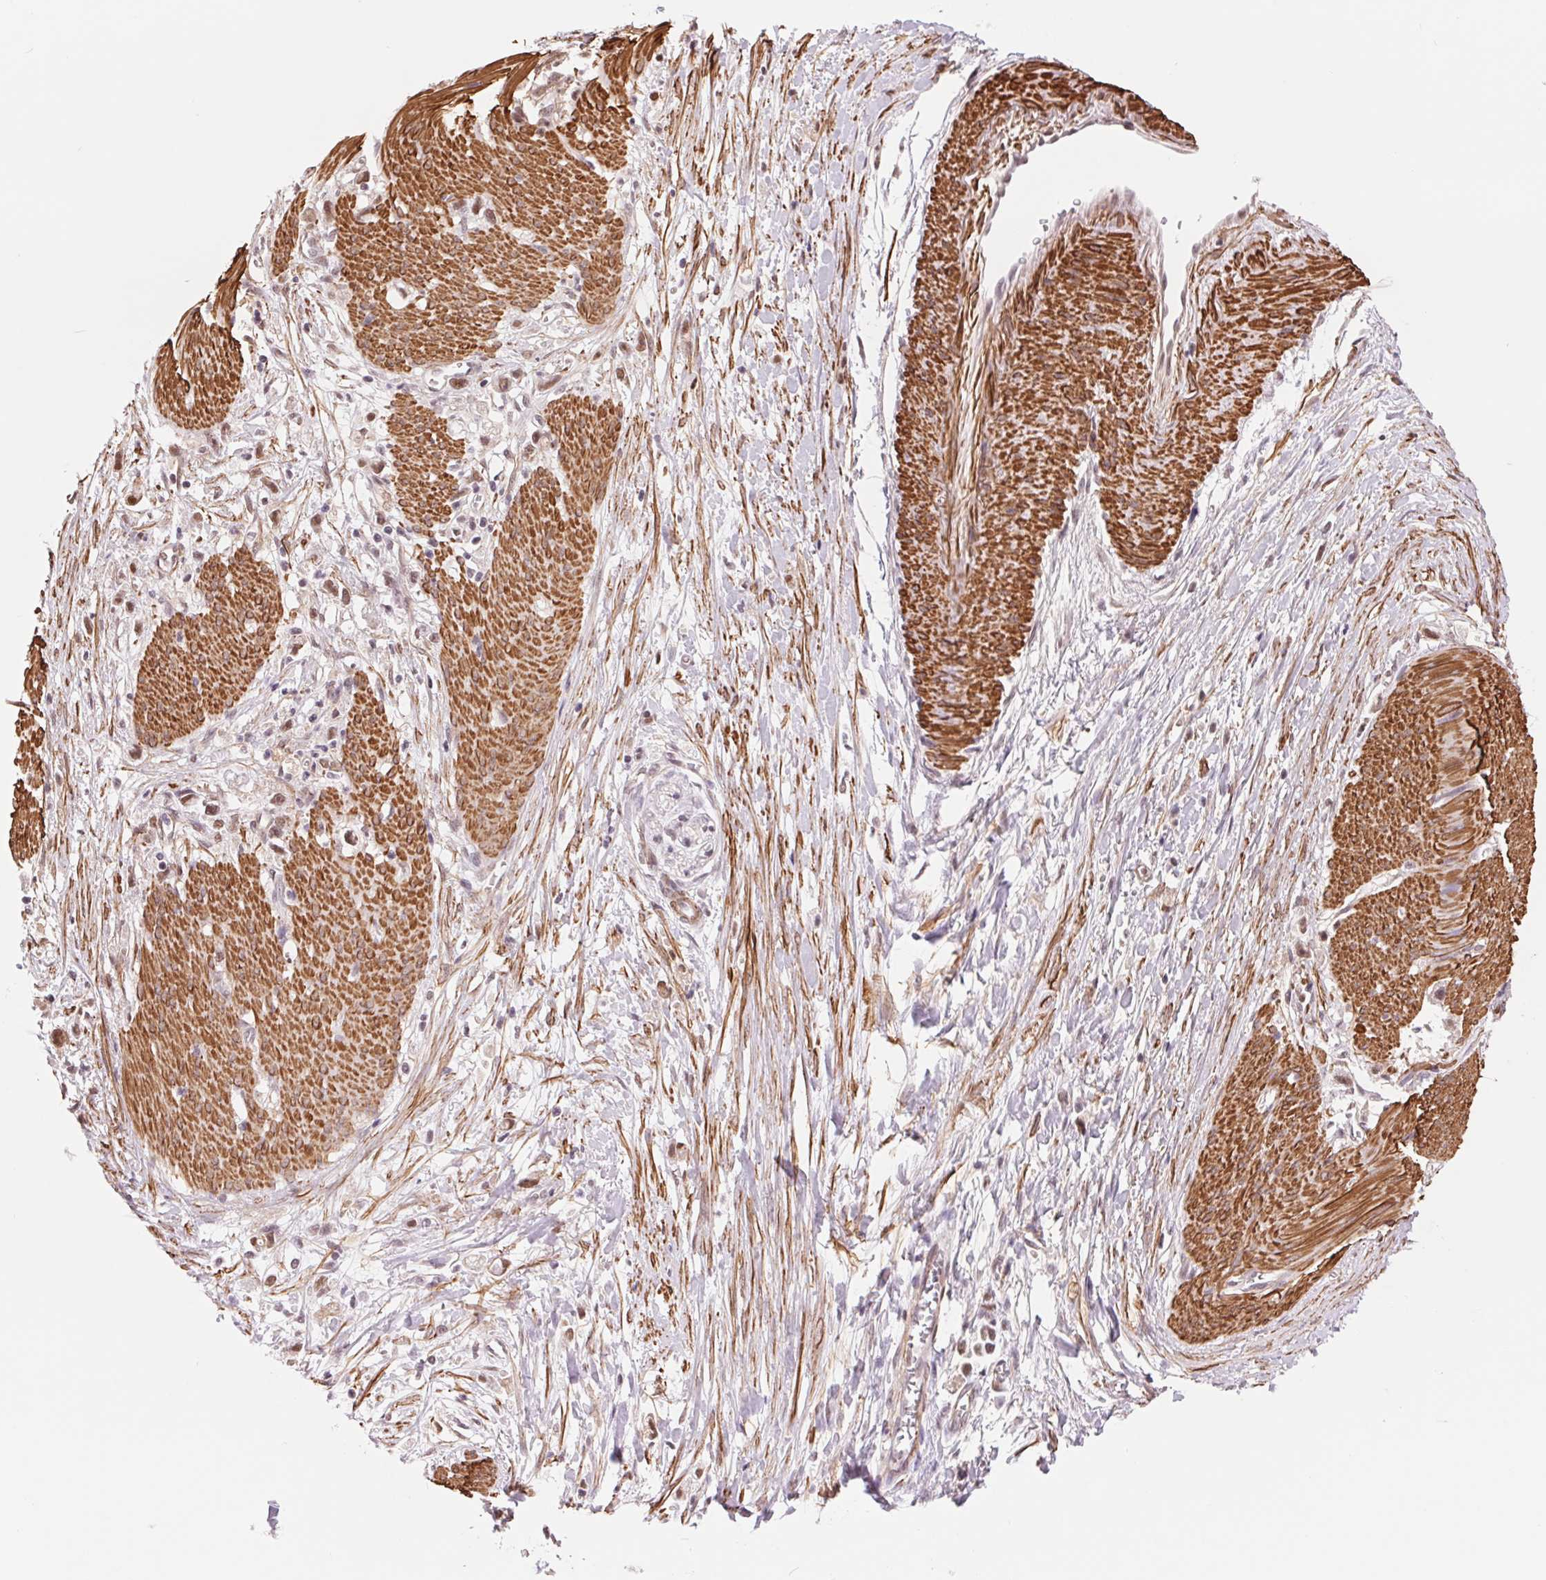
{"staining": {"intensity": "weak", "quantity": ">75%", "location": "nuclear"}, "tissue": "stomach cancer", "cell_type": "Tumor cells", "image_type": "cancer", "snomed": [{"axis": "morphology", "description": "Adenocarcinoma, NOS"}, {"axis": "topography", "description": "Stomach"}], "caption": "There is low levels of weak nuclear expression in tumor cells of stomach adenocarcinoma, as demonstrated by immunohistochemical staining (brown color).", "gene": "BCAT1", "patient": {"sex": "female", "age": 59}}